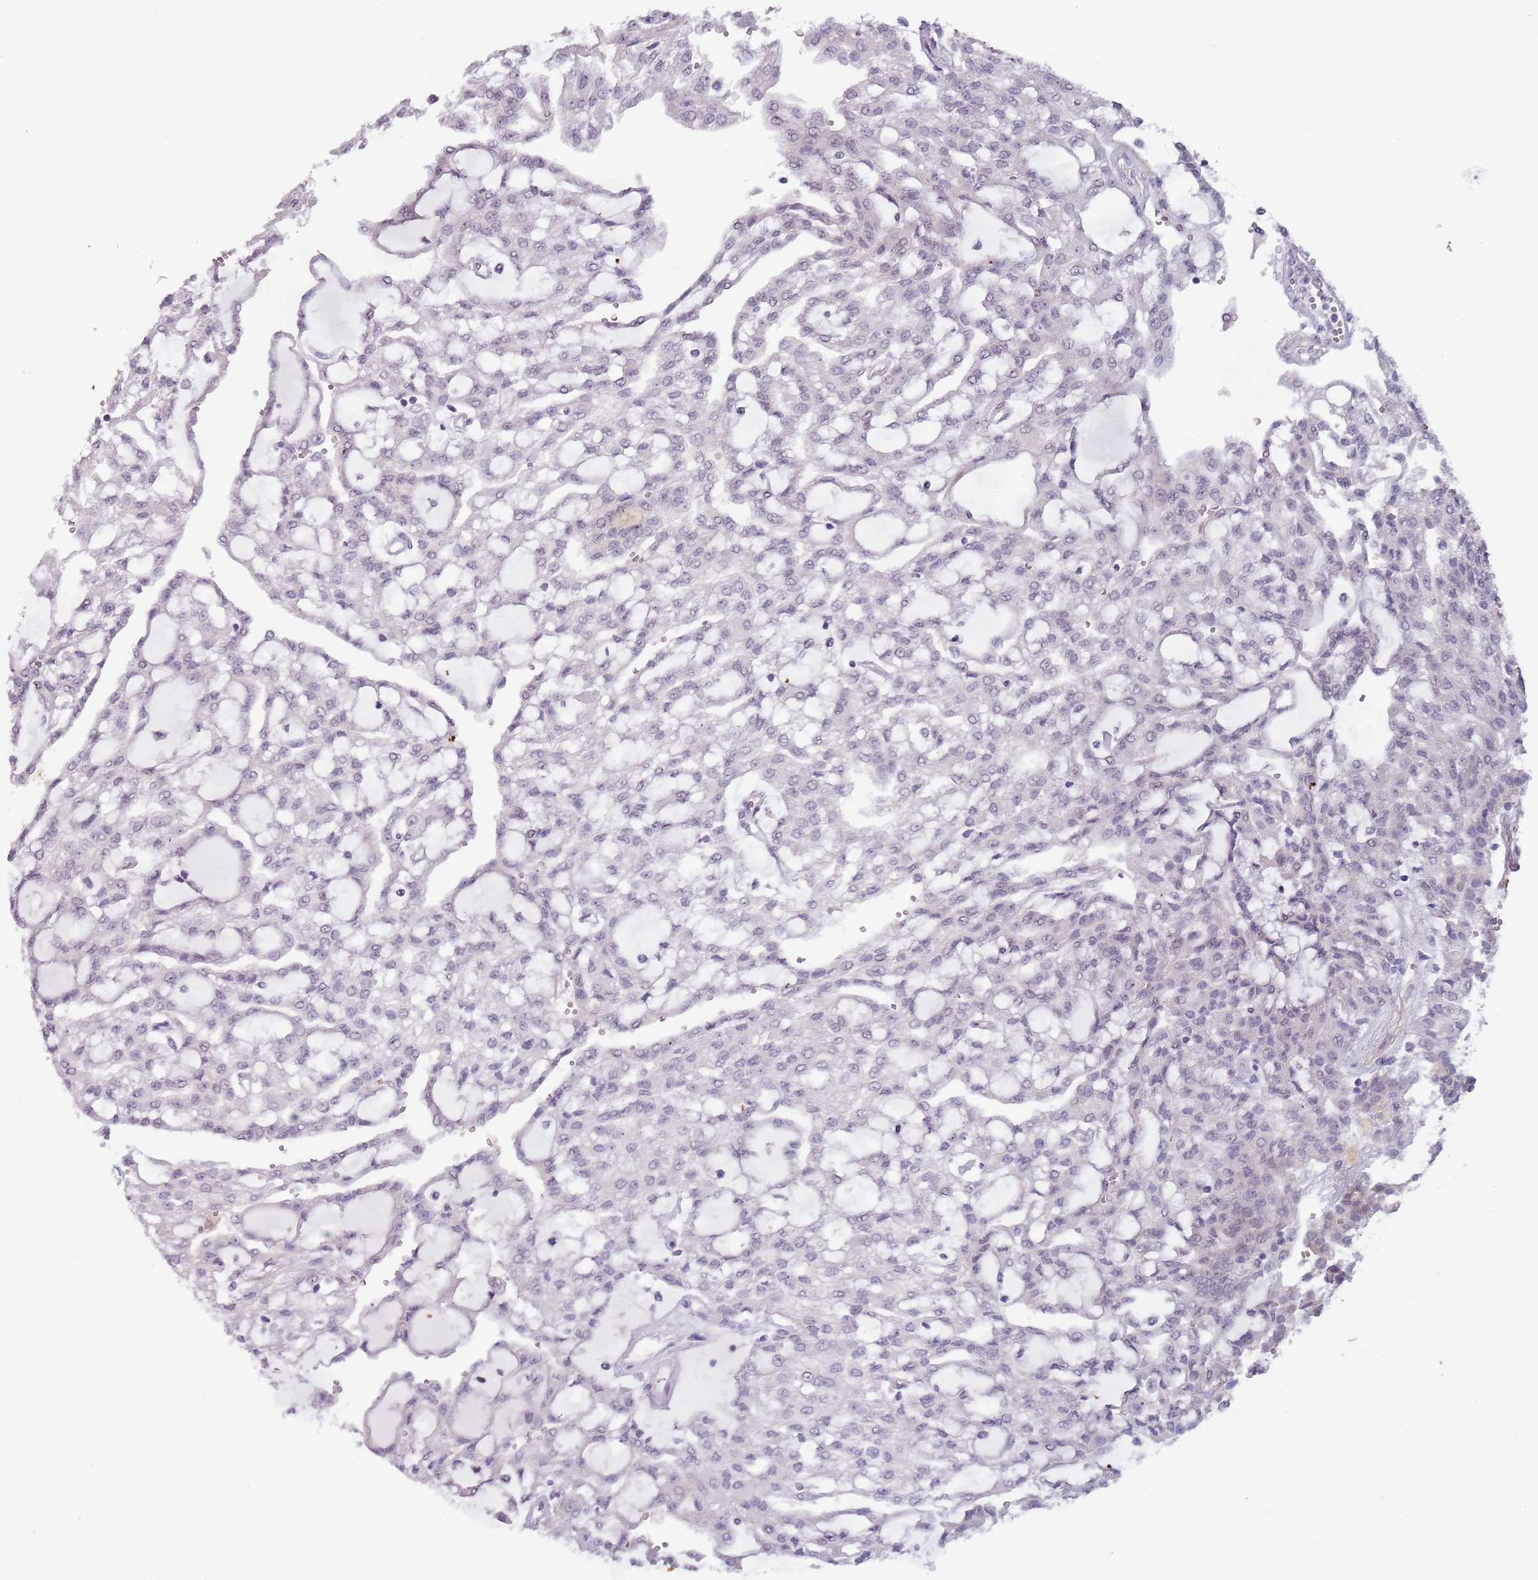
{"staining": {"intensity": "negative", "quantity": "none", "location": "none"}, "tissue": "renal cancer", "cell_type": "Tumor cells", "image_type": "cancer", "snomed": [{"axis": "morphology", "description": "Adenocarcinoma, NOS"}, {"axis": "topography", "description": "Kidney"}], "caption": "Immunohistochemistry micrograph of neoplastic tissue: human renal adenocarcinoma stained with DAB (3,3'-diaminobenzidine) exhibits no significant protein positivity in tumor cells. (DAB (3,3'-diaminobenzidine) IHC with hematoxylin counter stain).", "gene": "NBPF3", "patient": {"sex": "male", "age": 63}}